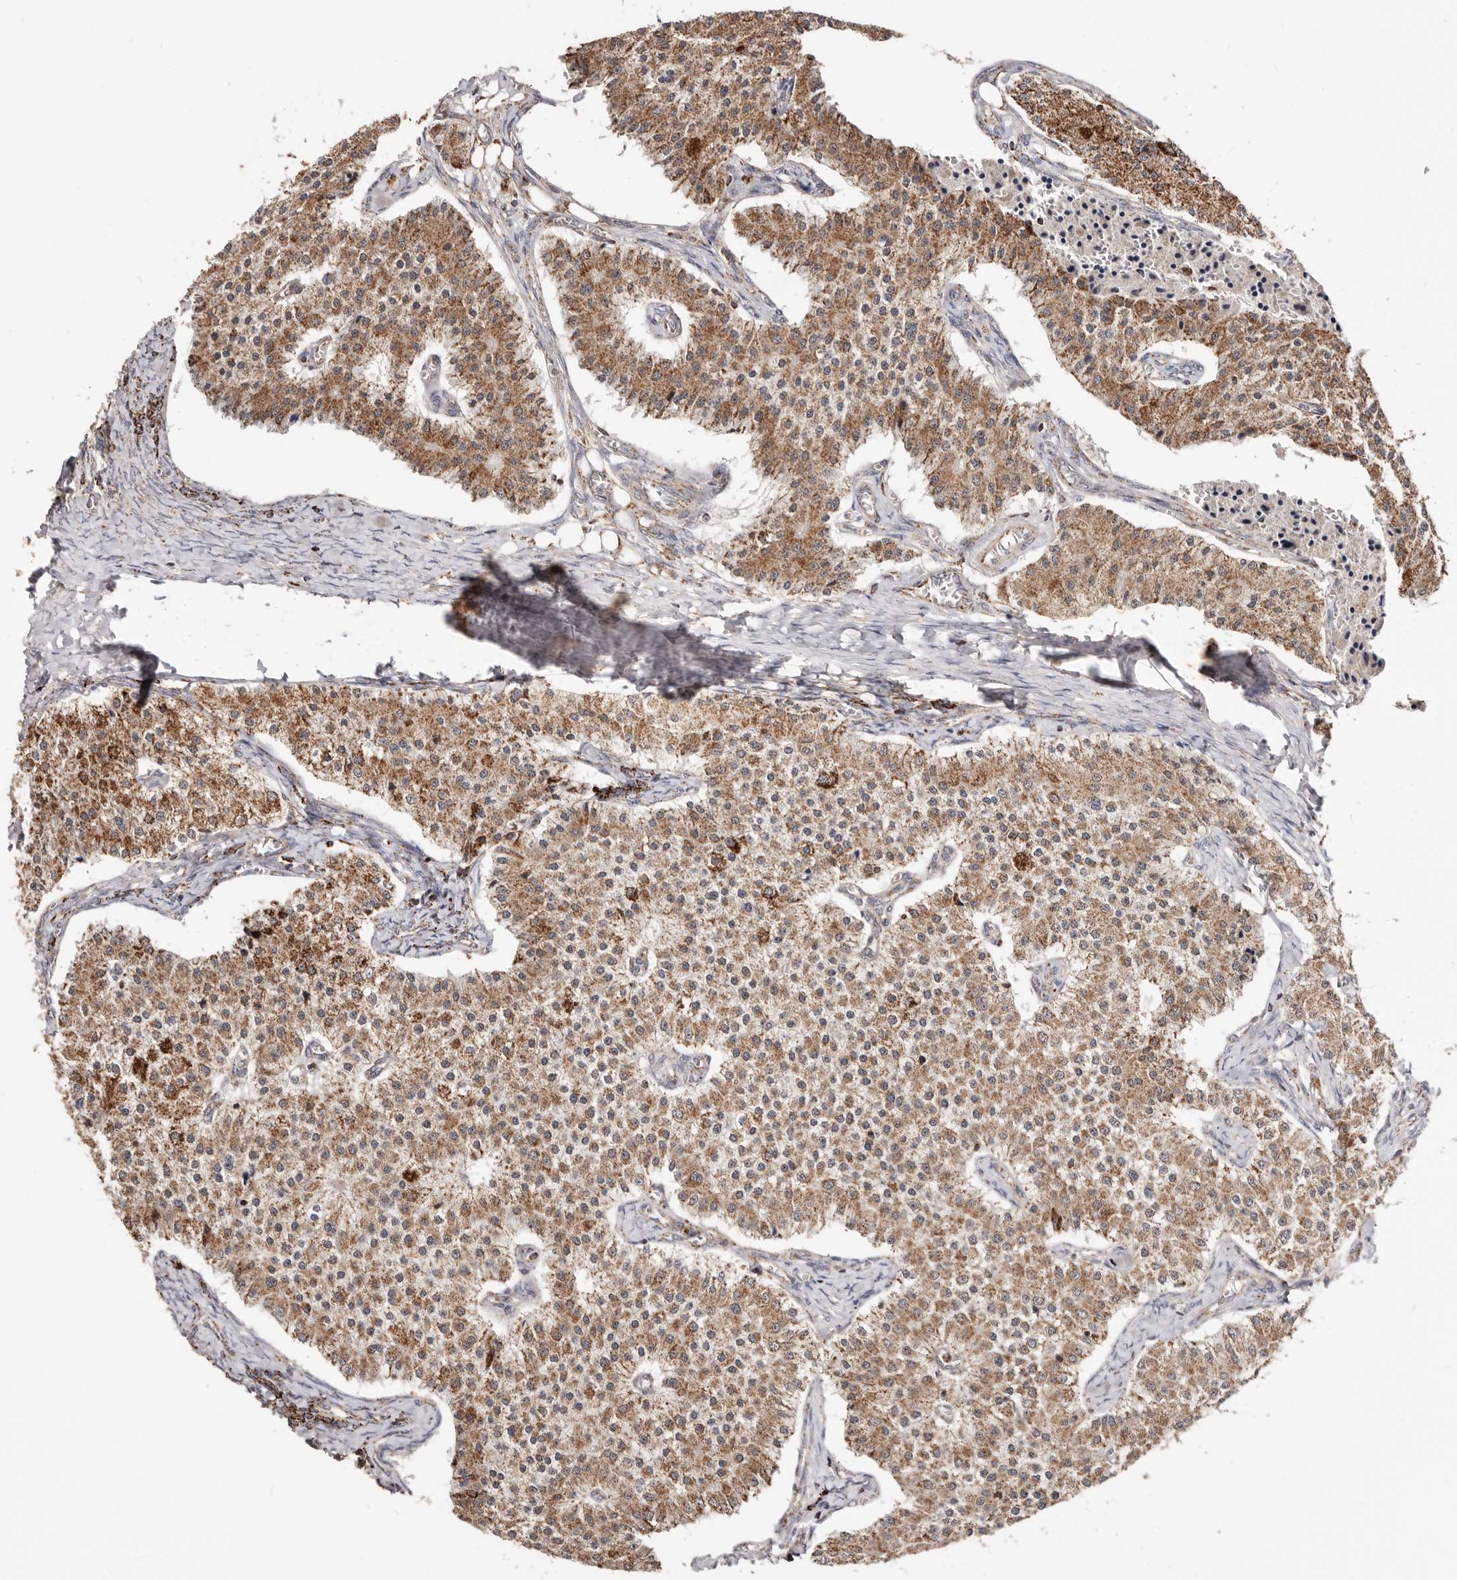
{"staining": {"intensity": "moderate", "quantity": ">75%", "location": "cytoplasmic/membranous"}, "tissue": "carcinoid", "cell_type": "Tumor cells", "image_type": "cancer", "snomed": [{"axis": "morphology", "description": "Carcinoid, malignant, NOS"}, {"axis": "topography", "description": "Colon"}], "caption": "Carcinoid (malignant) was stained to show a protein in brown. There is medium levels of moderate cytoplasmic/membranous expression in about >75% of tumor cells.", "gene": "PRKACB", "patient": {"sex": "female", "age": 52}}